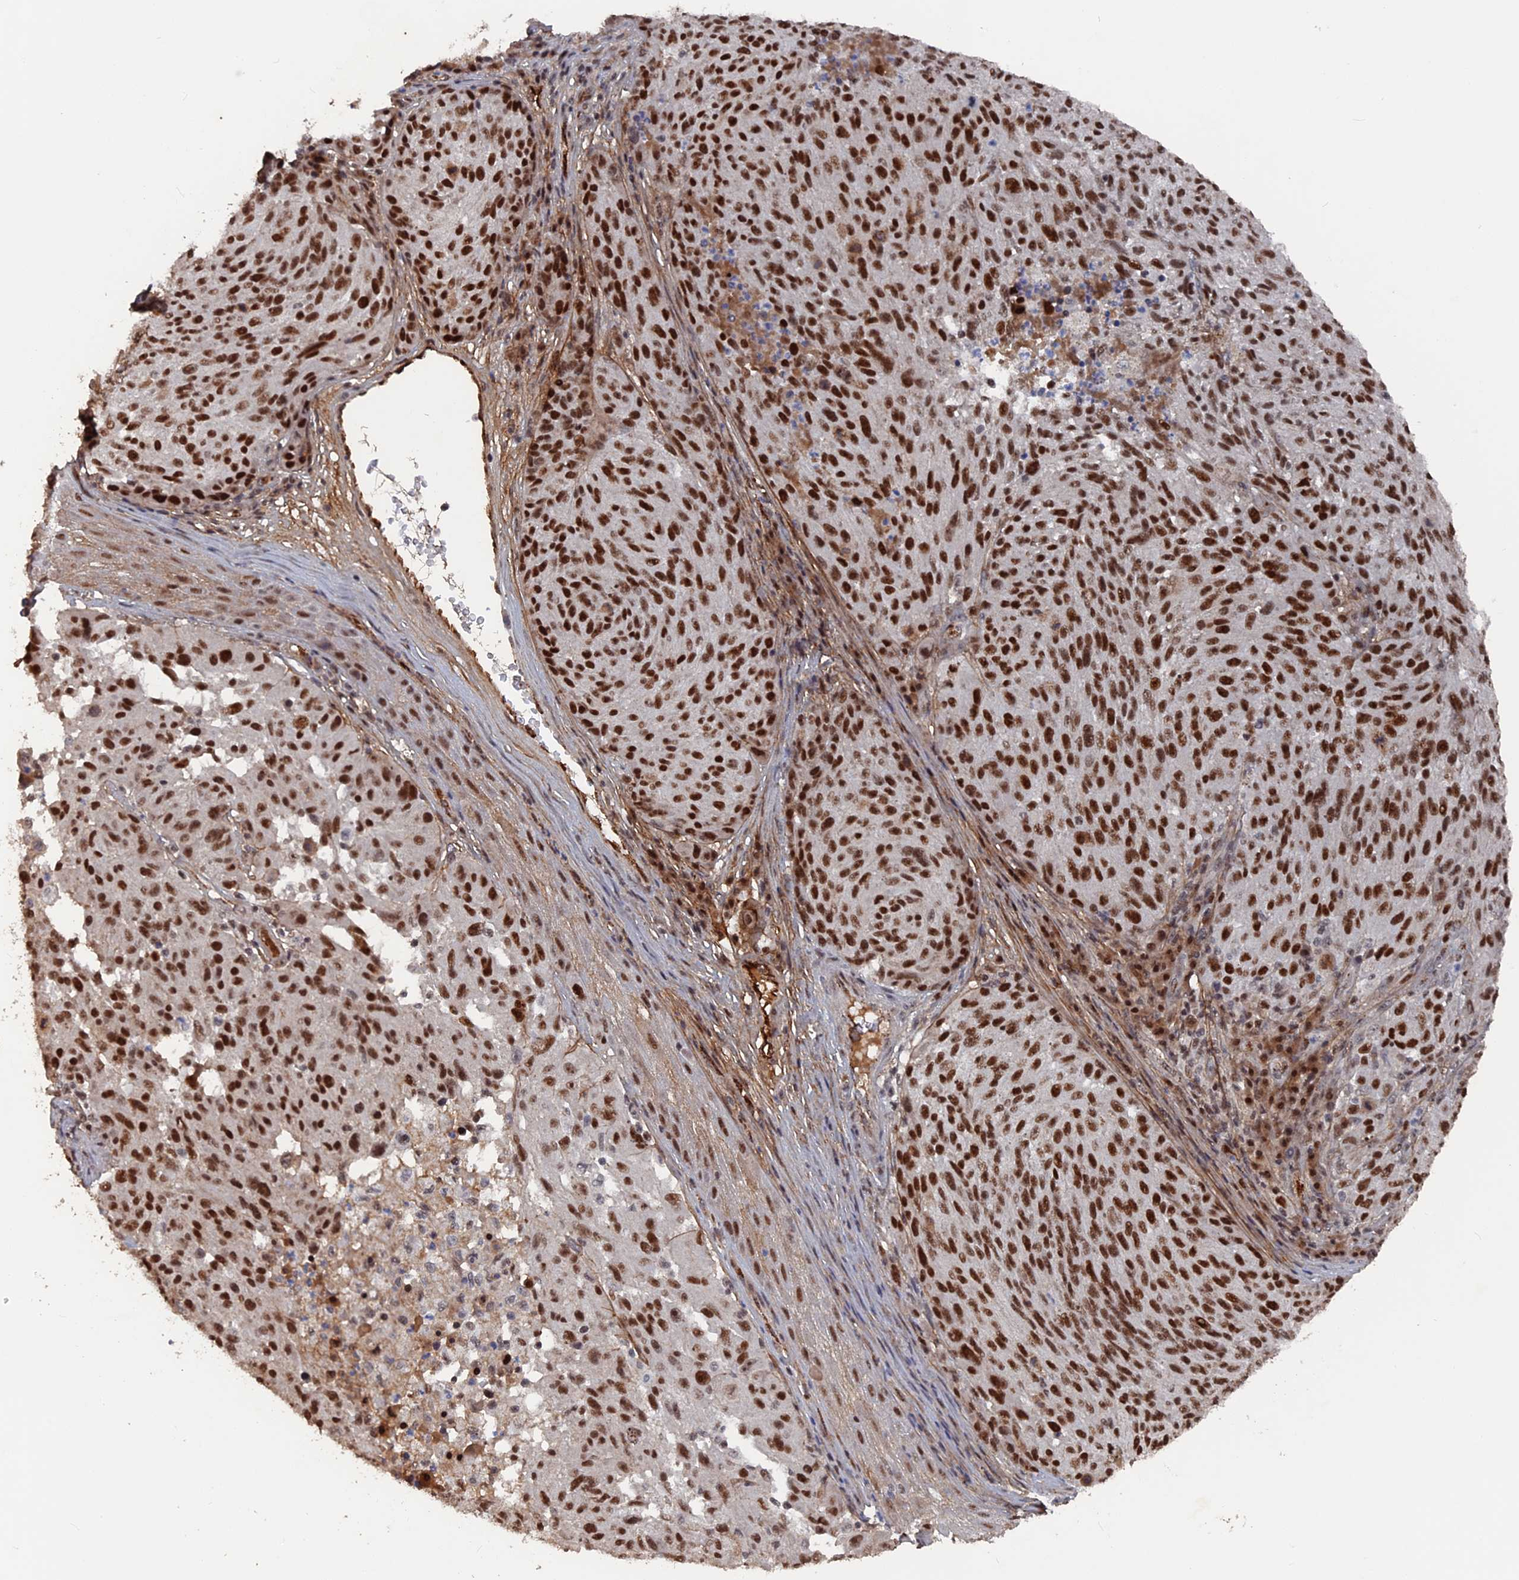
{"staining": {"intensity": "strong", "quantity": ">75%", "location": "nuclear"}, "tissue": "melanoma", "cell_type": "Tumor cells", "image_type": "cancer", "snomed": [{"axis": "morphology", "description": "Malignant melanoma, NOS"}, {"axis": "topography", "description": "Skin"}], "caption": "Melanoma stained for a protein shows strong nuclear positivity in tumor cells.", "gene": "SH3D21", "patient": {"sex": "male", "age": 53}}